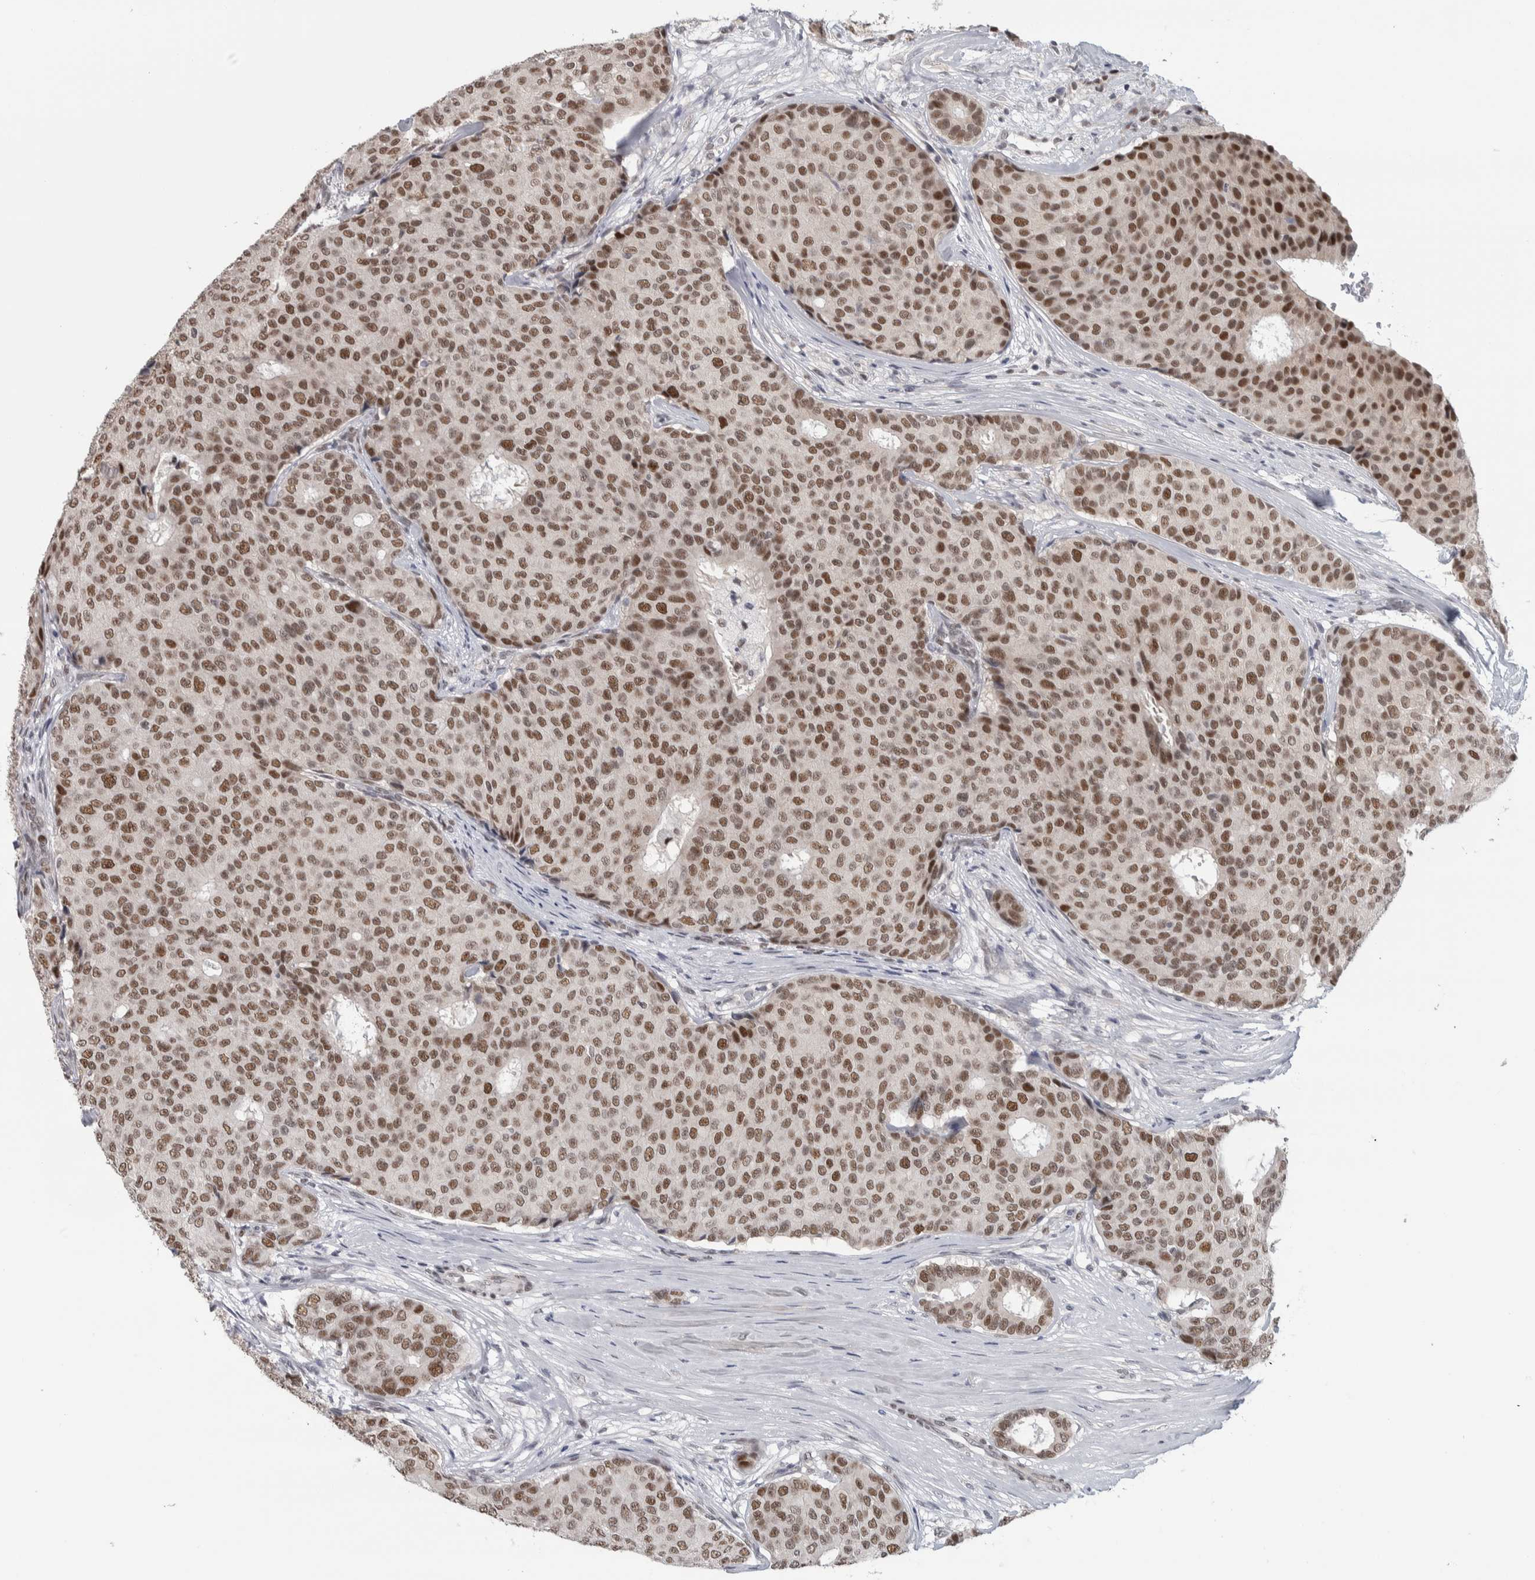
{"staining": {"intensity": "strong", "quantity": ">75%", "location": "nuclear"}, "tissue": "breast cancer", "cell_type": "Tumor cells", "image_type": "cancer", "snomed": [{"axis": "morphology", "description": "Duct carcinoma"}, {"axis": "topography", "description": "Breast"}], "caption": "About >75% of tumor cells in human breast infiltrating ductal carcinoma display strong nuclear protein expression as visualized by brown immunohistochemical staining.", "gene": "HEXIM2", "patient": {"sex": "female", "age": 75}}